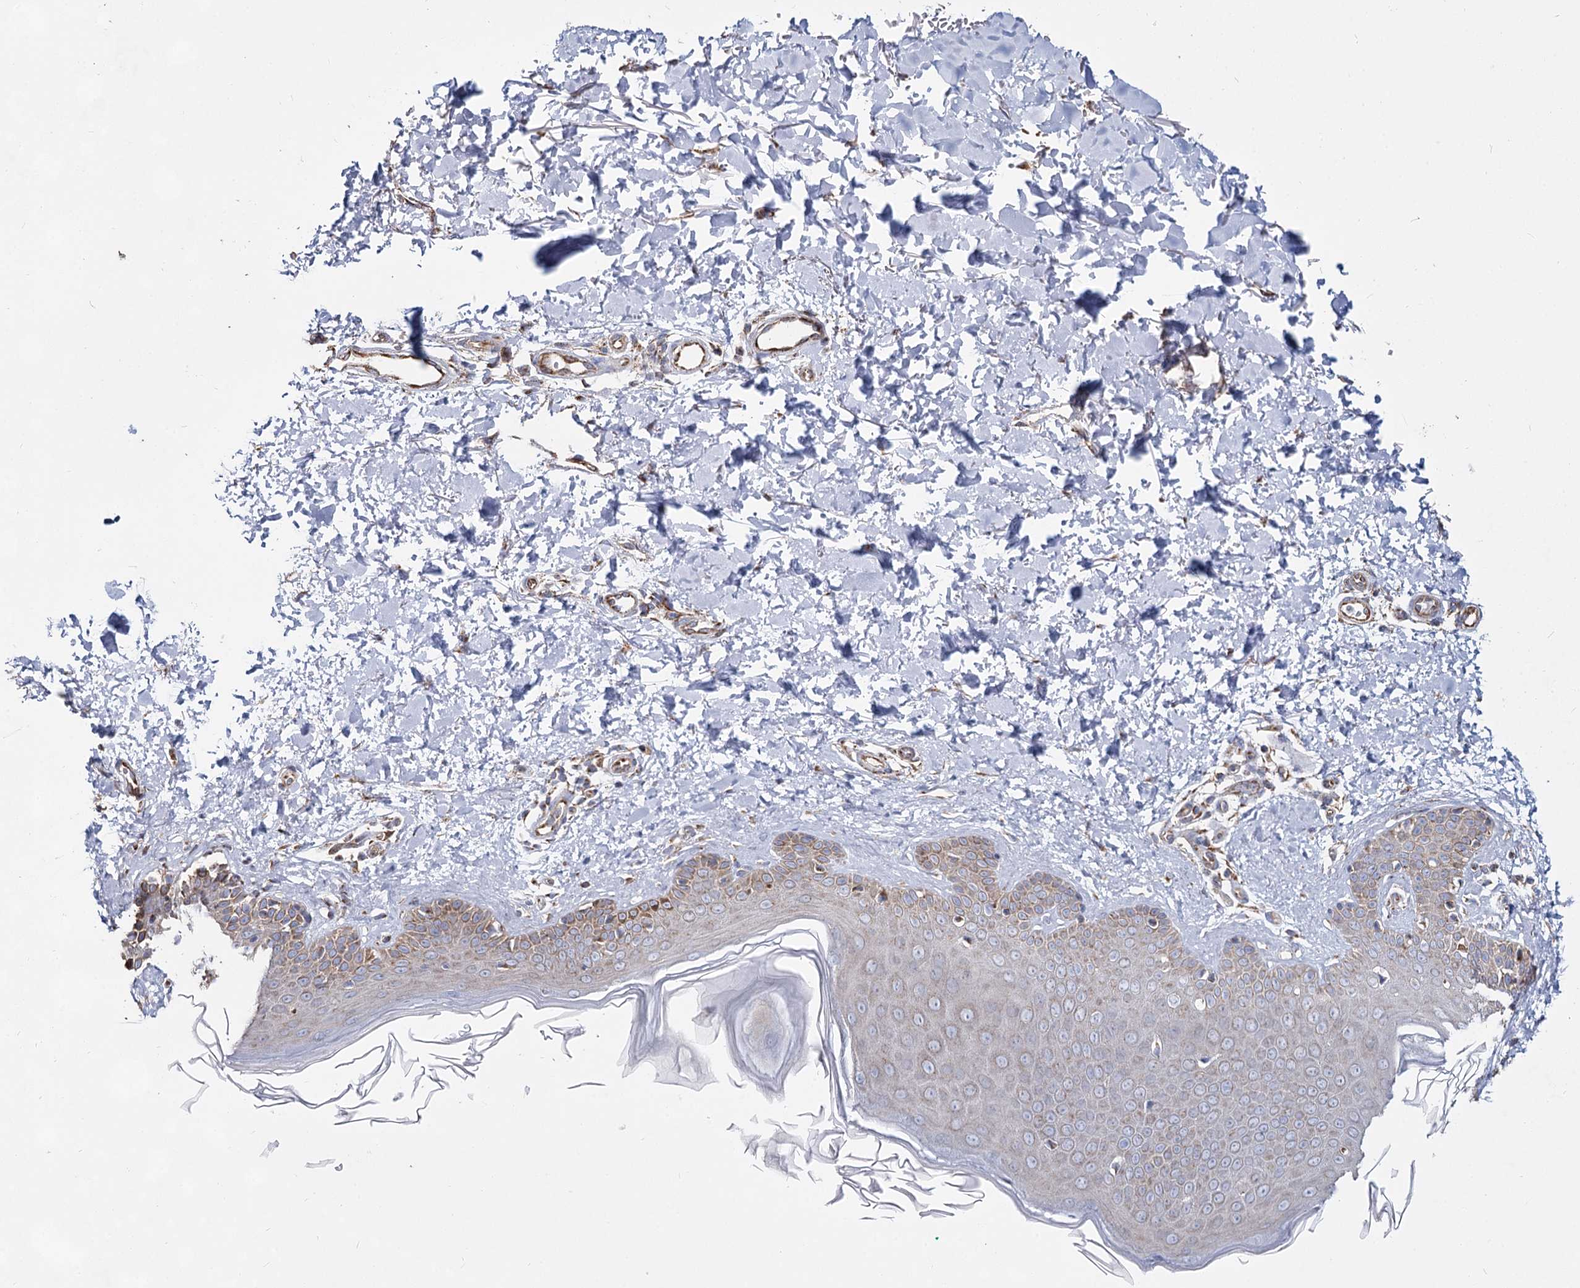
{"staining": {"intensity": "moderate", "quantity": "25%-75%", "location": "cytoplasmic/membranous"}, "tissue": "skin", "cell_type": "Fibroblasts", "image_type": "normal", "snomed": [{"axis": "morphology", "description": "Normal tissue, NOS"}, {"axis": "topography", "description": "Skin"}], "caption": "This photomicrograph reveals IHC staining of normal skin, with medium moderate cytoplasmic/membranous positivity in approximately 25%-75% of fibroblasts.", "gene": "CCDC73", "patient": {"sex": "male", "age": 52}}